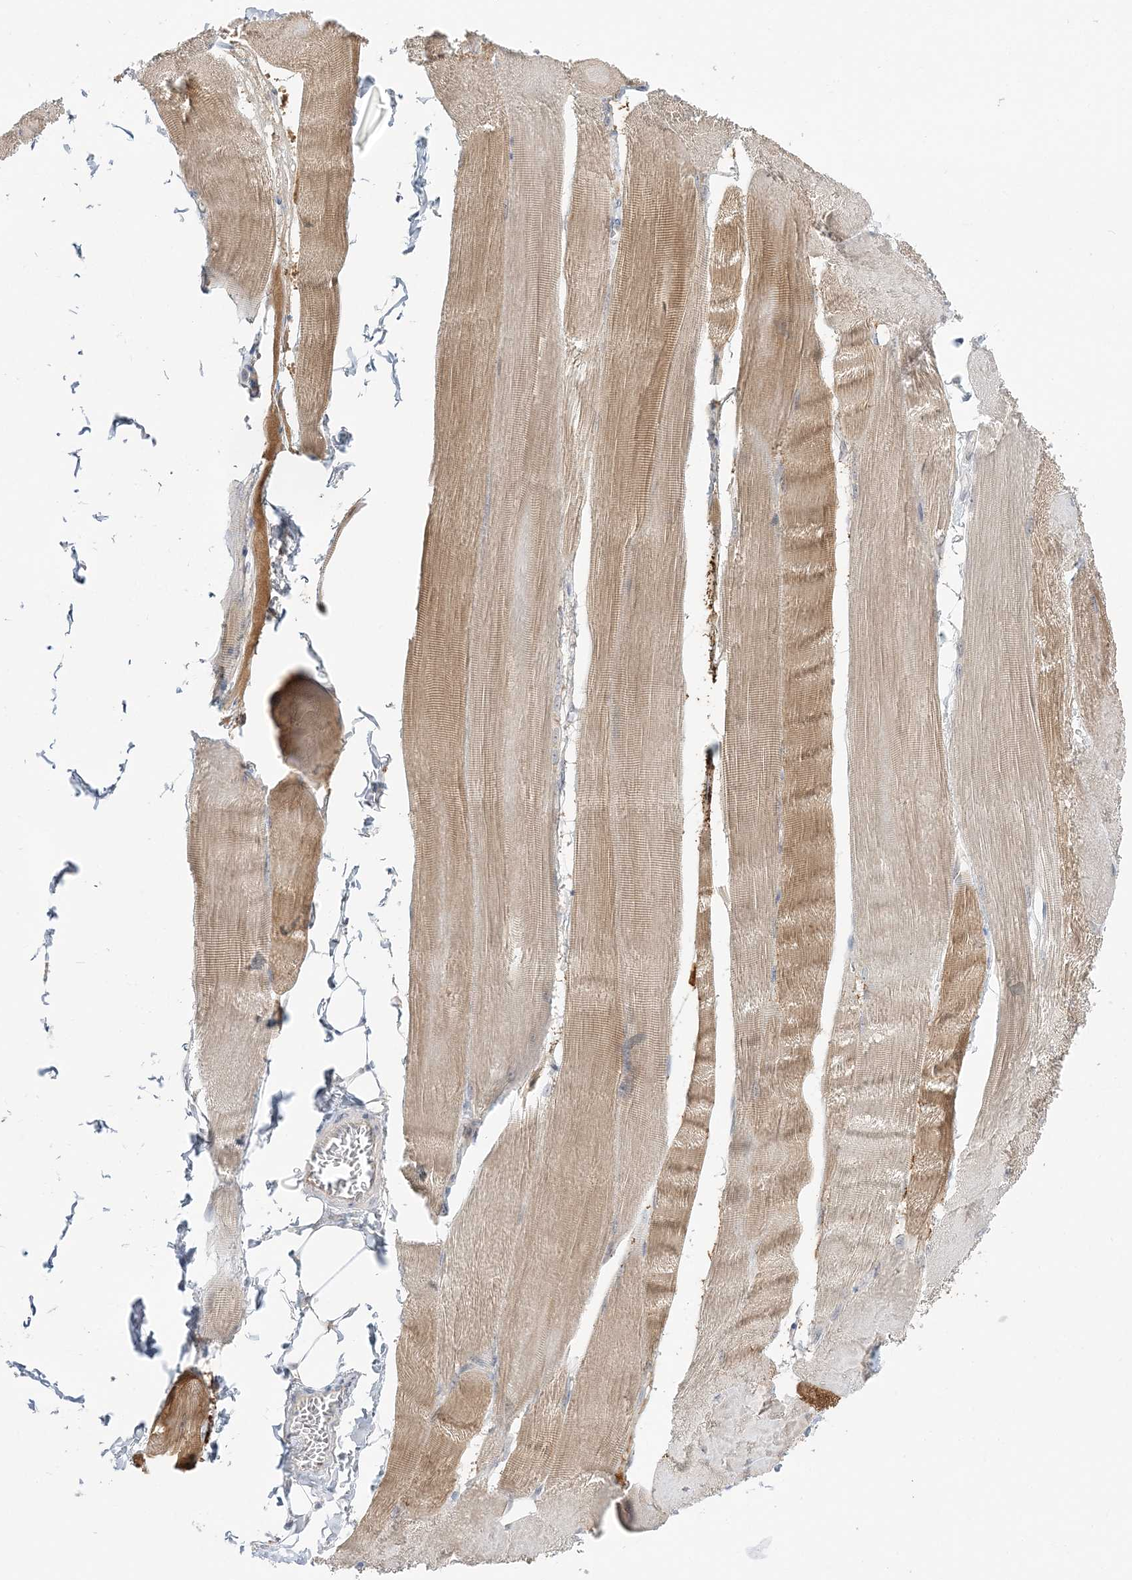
{"staining": {"intensity": "moderate", "quantity": "25%-75%", "location": "cytoplasmic/membranous"}, "tissue": "skeletal muscle", "cell_type": "Myocytes", "image_type": "normal", "snomed": [{"axis": "morphology", "description": "Normal tissue, NOS"}, {"axis": "morphology", "description": "Basal cell carcinoma"}, {"axis": "topography", "description": "Skeletal muscle"}], "caption": "Brown immunohistochemical staining in unremarkable human skeletal muscle exhibits moderate cytoplasmic/membranous staining in approximately 25%-75% of myocytes. (DAB (3,3'-diaminobenzidine) = brown stain, brightfield microscopy at high magnification).", "gene": "THADA", "patient": {"sex": "female", "age": 64}}